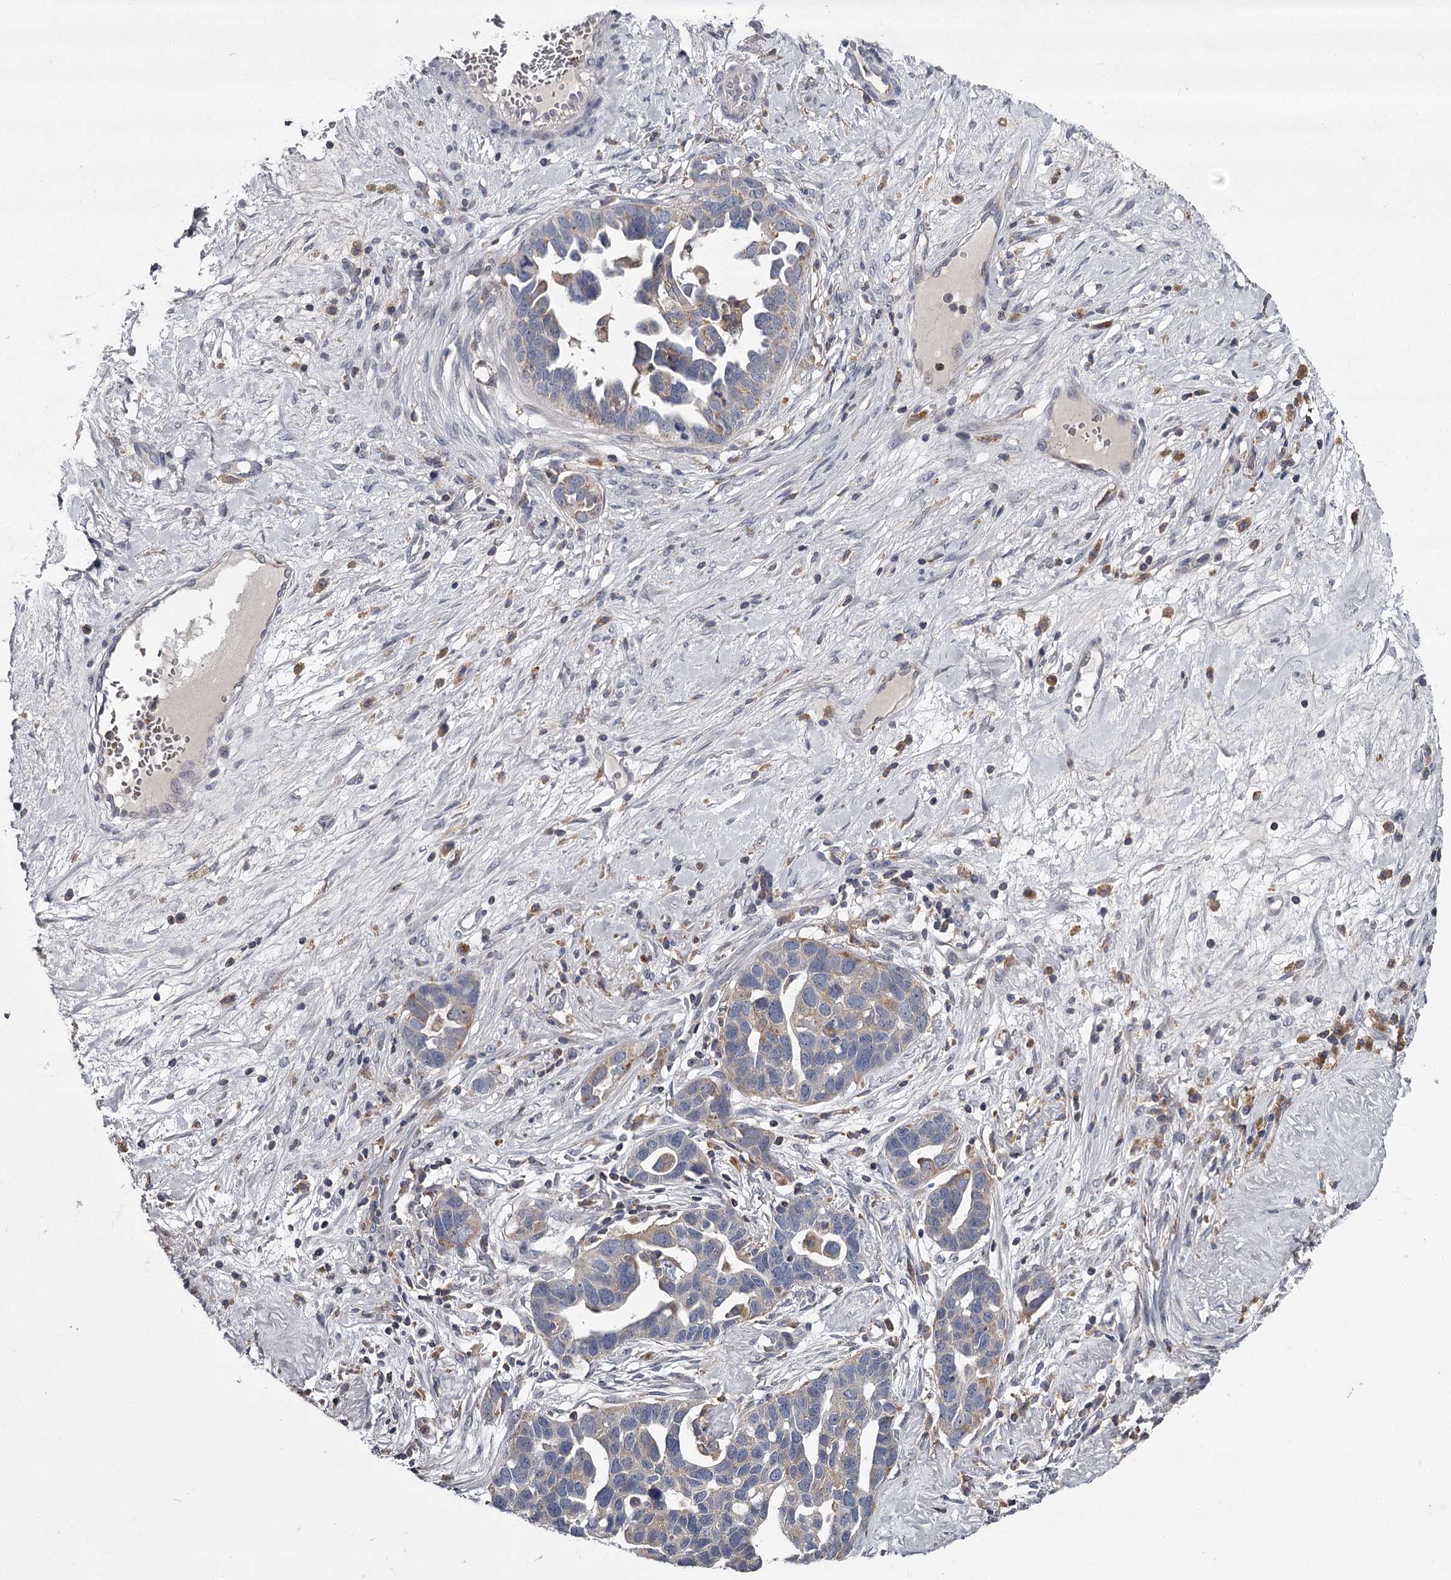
{"staining": {"intensity": "negative", "quantity": "none", "location": "none"}, "tissue": "ovarian cancer", "cell_type": "Tumor cells", "image_type": "cancer", "snomed": [{"axis": "morphology", "description": "Cystadenocarcinoma, serous, NOS"}, {"axis": "topography", "description": "Ovary"}], "caption": "Tumor cells show no significant protein staining in serous cystadenocarcinoma (ovarian). (DAB (3,3'-diaminobenzidine) IHC with hematoxylin counter stain).", "gene": "RASSF6", "patient": {"sex": "female", "age": 54}}